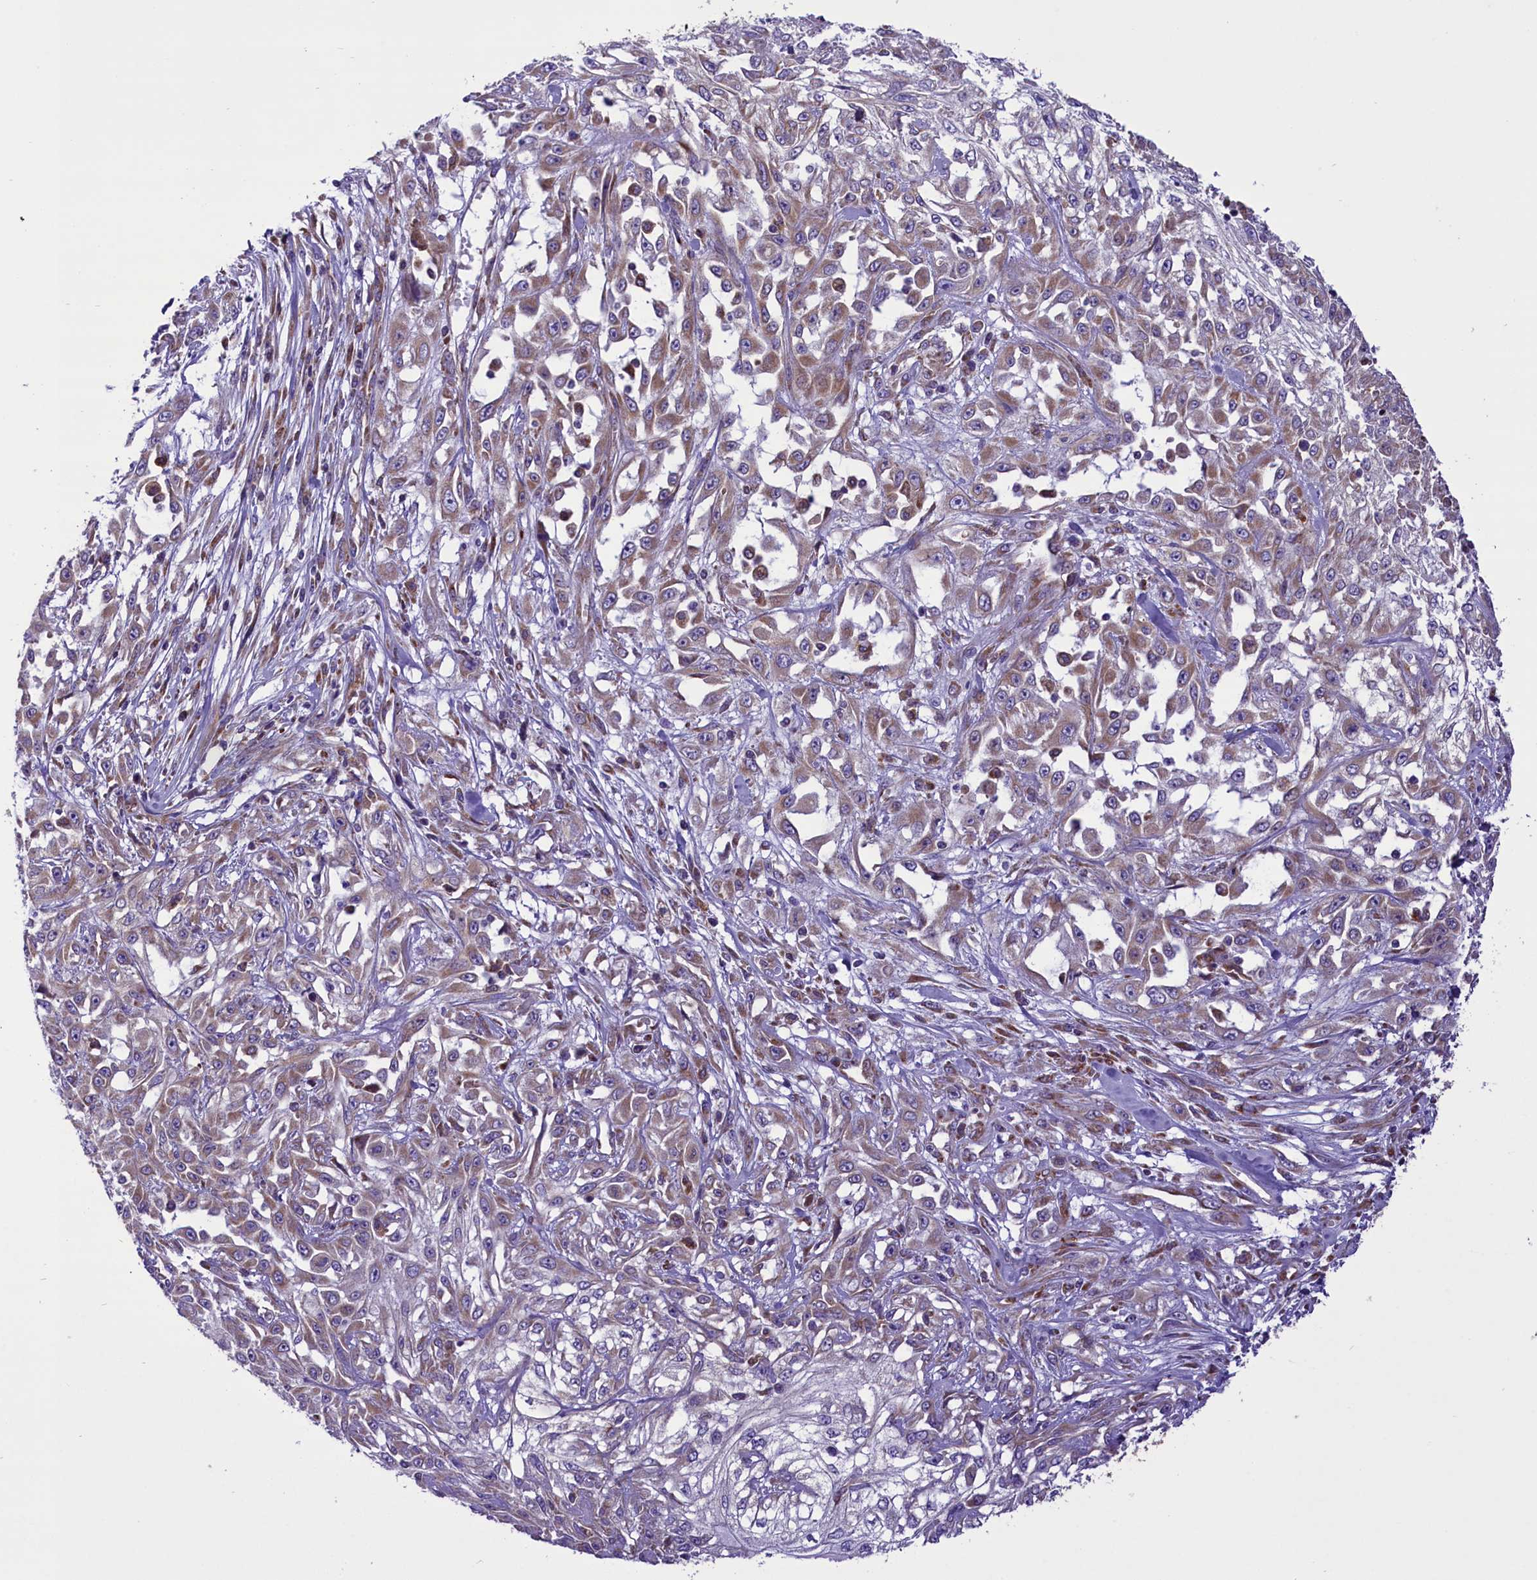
{"staining": {"intensity": "weak", "quantity": "25%-75%", "location": "cytoplasmic/membranous"}, "tissue": "skin cancer", "cell_type": "Tumor cells", "image_type": "cancer", "snomed": [{"axis": "morphology", "description": "Squamous cell carcinoma, NOS"}, {"axis": "morphology", "description": "Squamous cell carcinoma, metastatic, NOS"}, {"axis": "topography", "description": "Skin"}, {"axis": "topography", "description": "Lymph node"}], "caption": "Human skin cancer stained with a brown dye reveals weak cytoplasmic/membranous positive staining in about 25%-75% of tumor cells.", "gene": "PTPRU", "patient": {"sex": "male", "age": 75}}